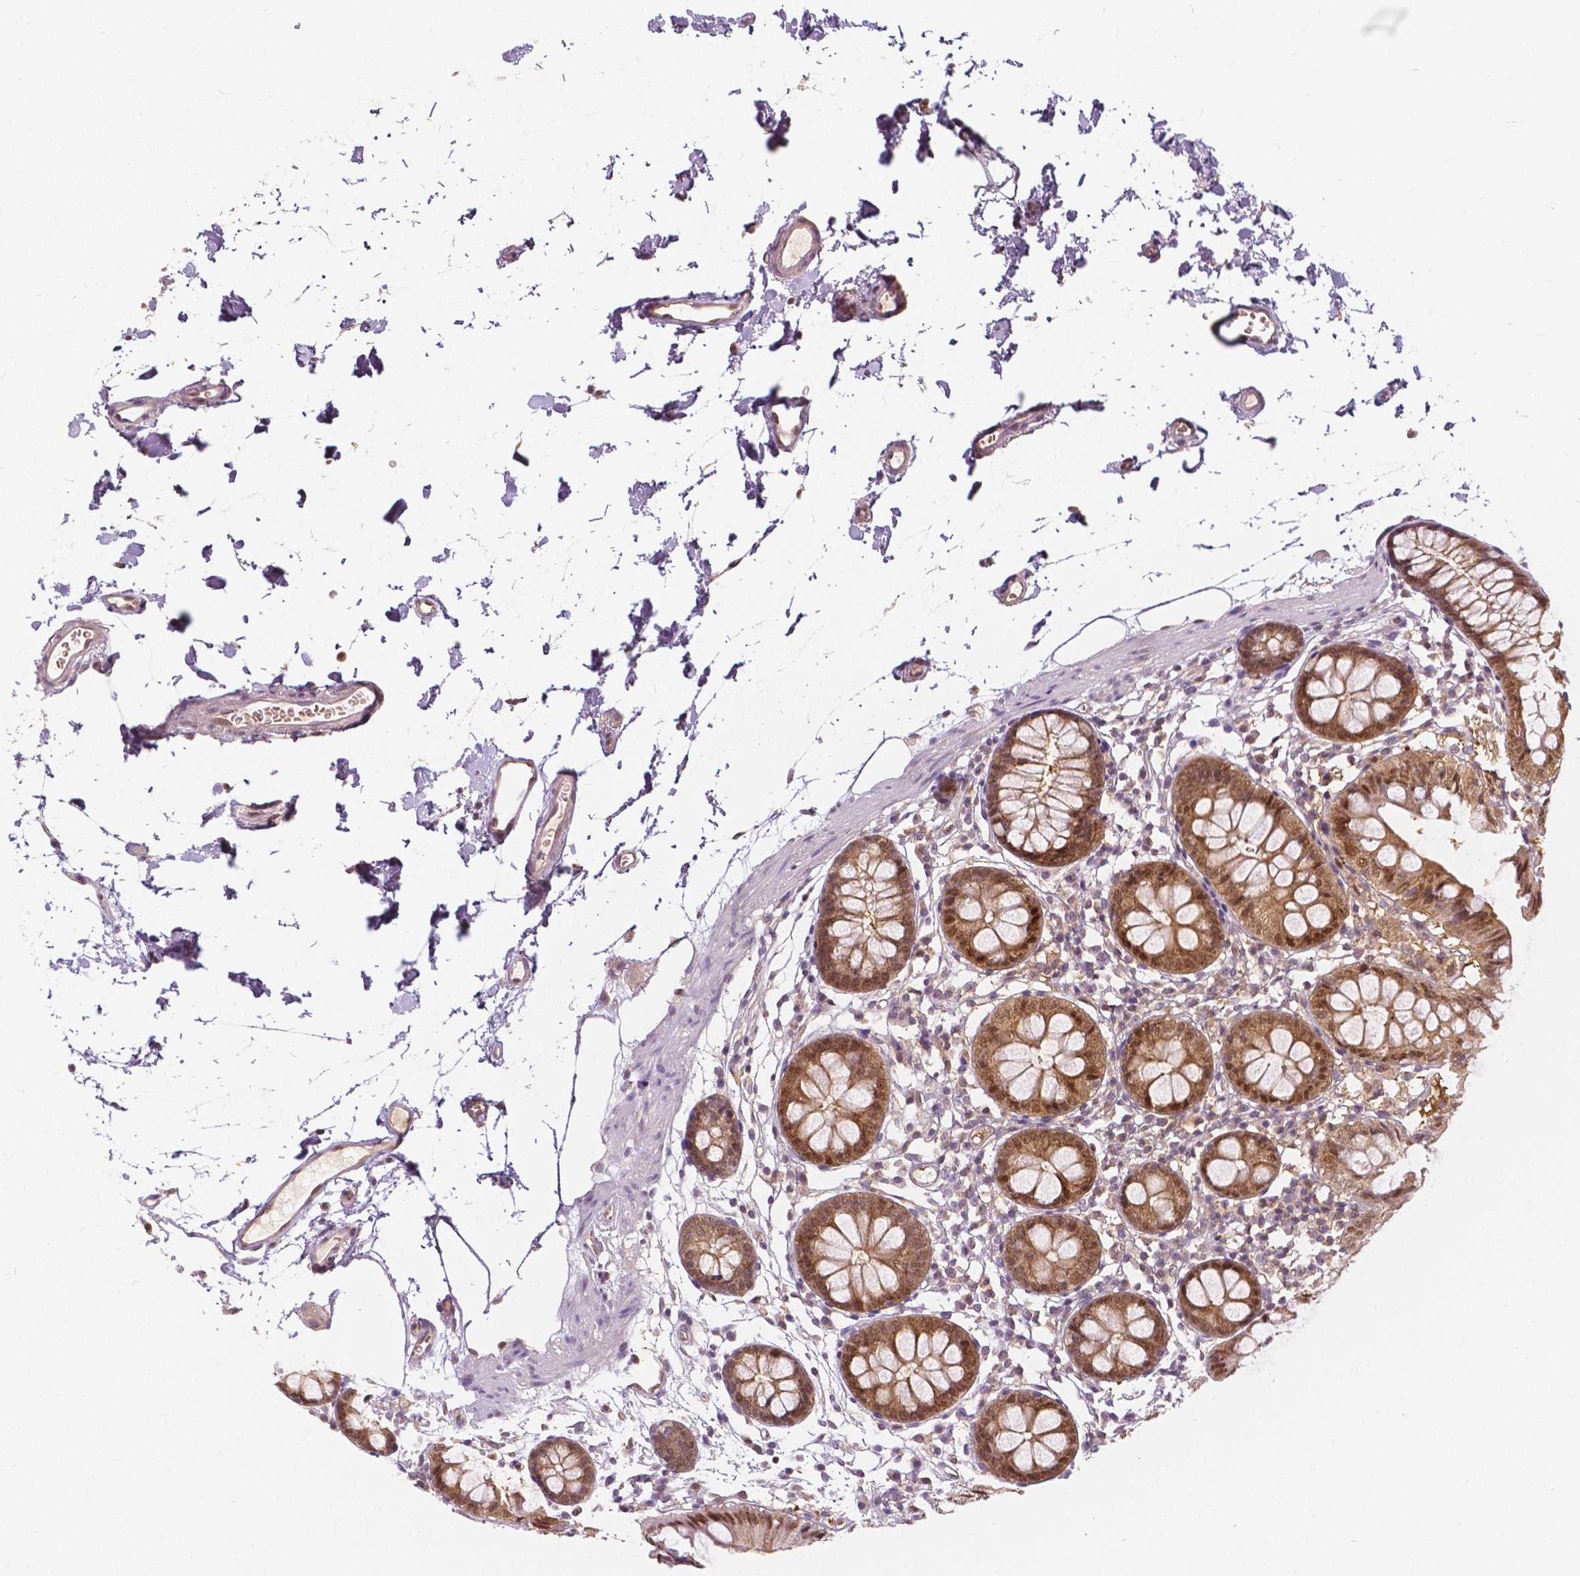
{"staining": {"intensity": "weak", "quantity": ">75%", "location": "cytoplasmic/membranous"}, "tissue": "colon", "cell_type": "Endothelial cells", "image_type": "normal", "snomed": [{"axis": "morphology", "description": "Normal tissue, NOS"}, {"axis": "topography", "description": "Colon"}], "caption": "DAB (3,3'-diaminobenzidine) immunohistochemical staining of benign colon reveals weak cytoplasmic/membranous protein expression in approximately >75% of endothelial cells.", "gene": "NAPRT", "patient": {"sex": "female", "age": 84}}